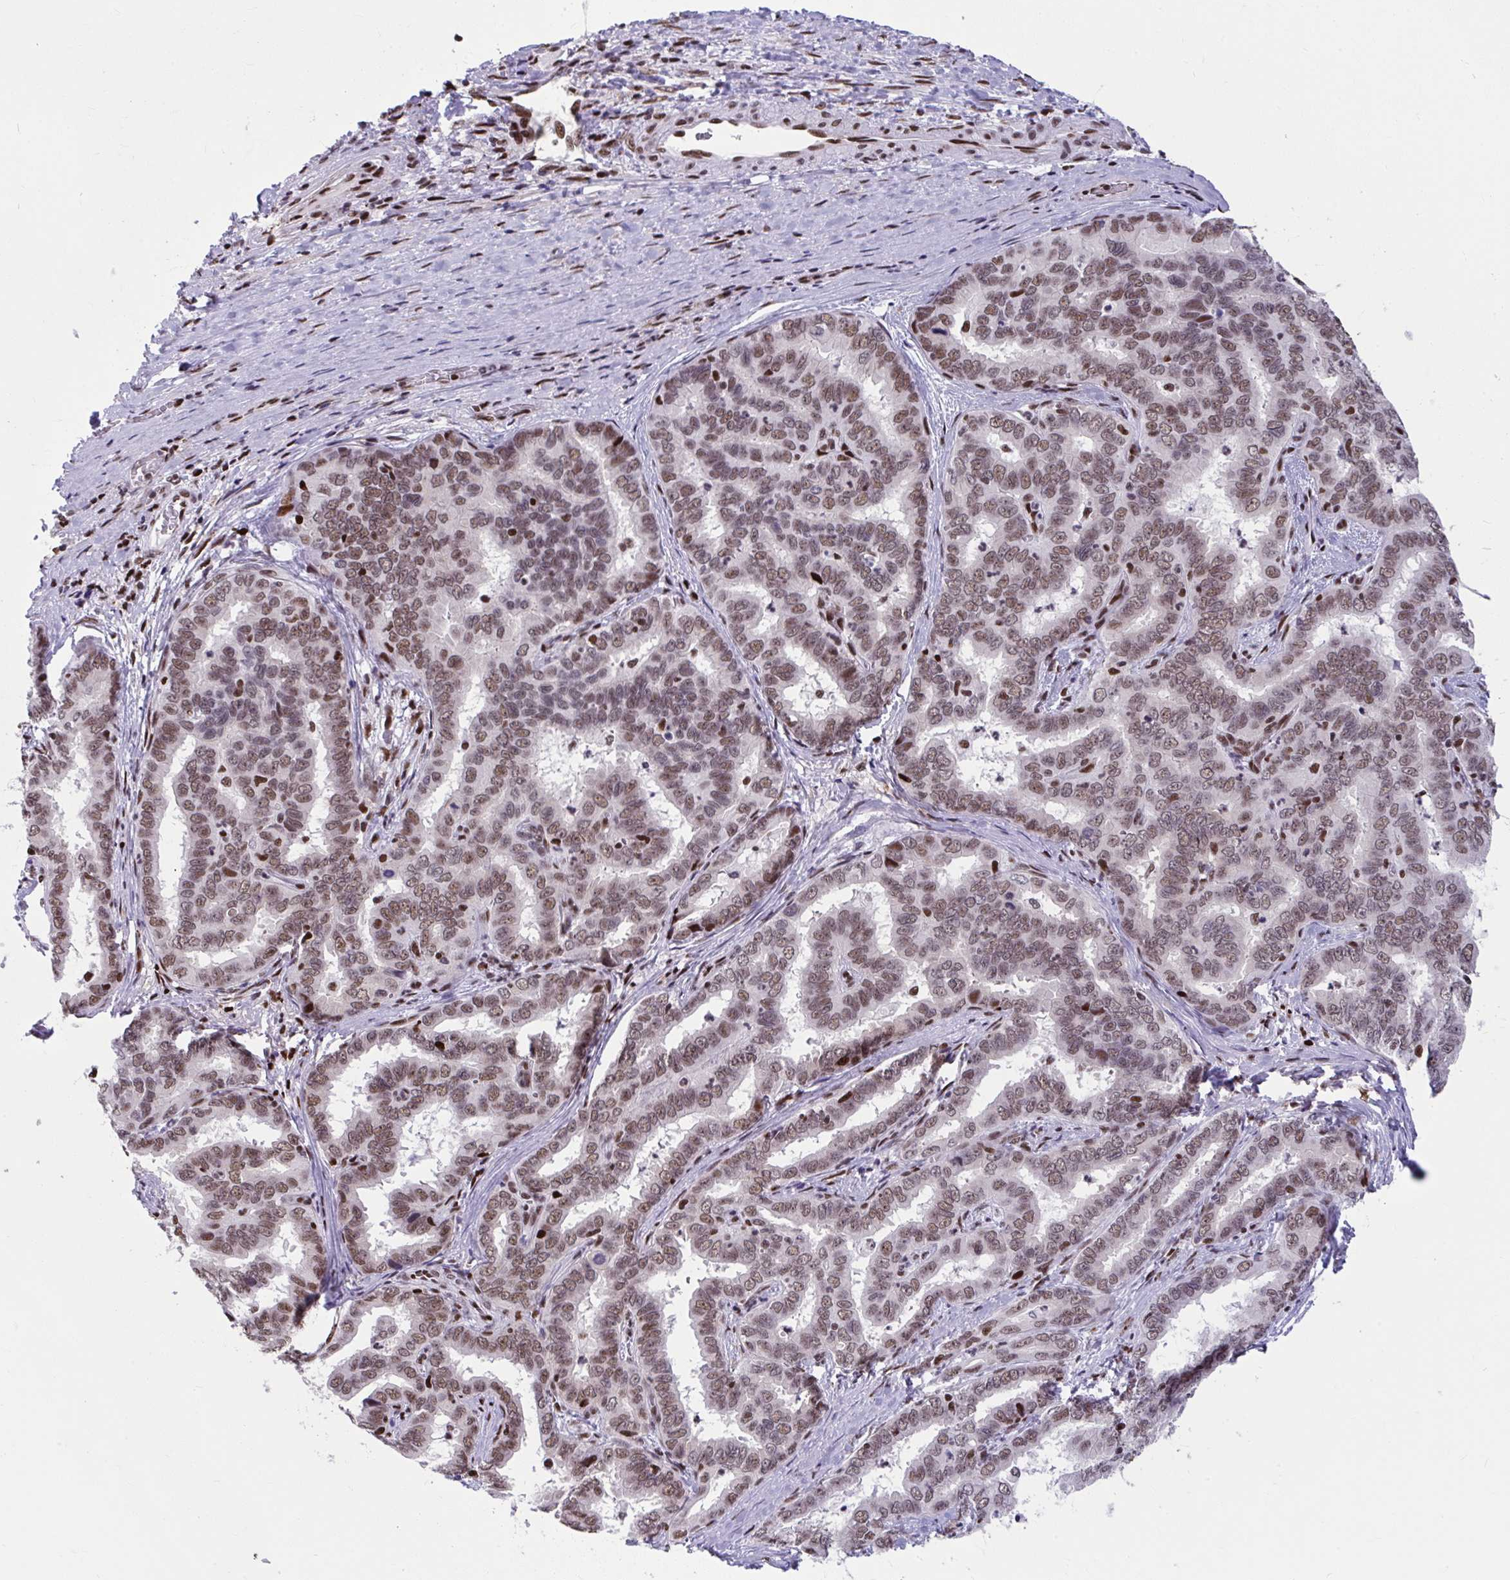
{"staining": {"intensity": "strong", "quantity": ">75%", "location": "nuclear"}, "tissue": "liver cancer", "cell_type": "Tumor cells", "image_type": "cancer", "snomed": [{"axis": "morphology", "description": "Cholangiocarcinoma"}, {"axis": "topography", "description": "Liver"}], "caption": "High-power microscopy captured an immunohistochemistry (IHC) micrograph of liver cholangiocarcinoma, revealing strong nuclear staining in approximately >75% of tumor cells.", "gene": "SLC35C2", "patient": {"sex": "female", "age": 64}}